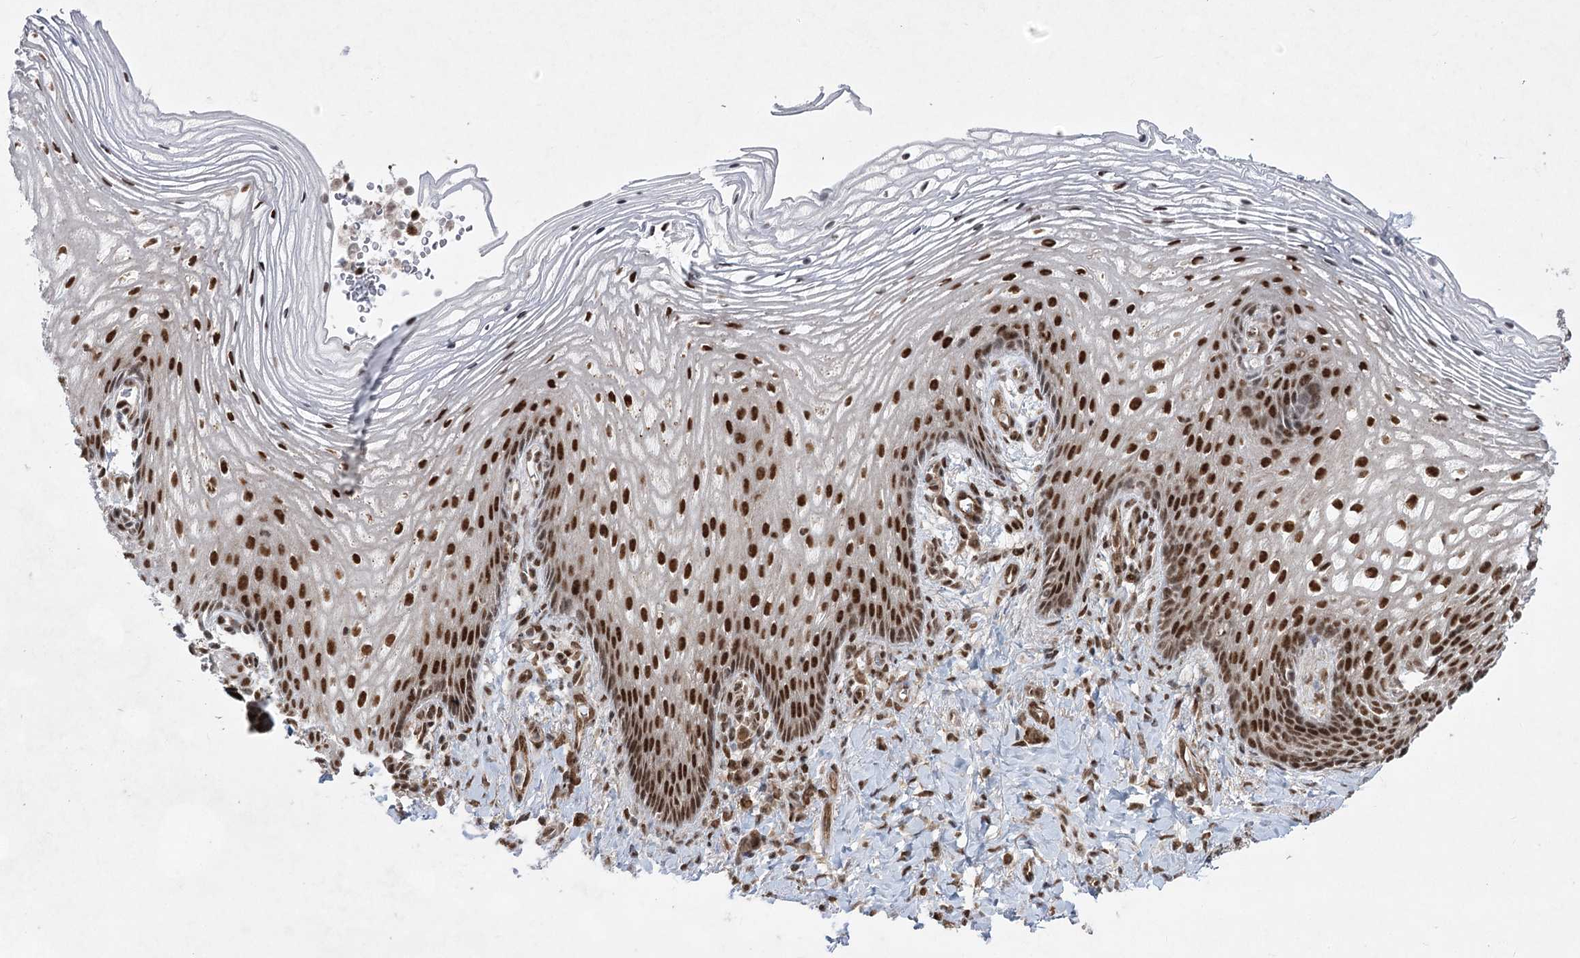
{"staining": {"intensity": "strong", "quantity": ">75%", "location": "nuclear"}, "tissue": "vagina", "cell_type": "Squamous epithelial cells", "image_type": "normal", "snomed": [{"axis": "morphology", "description": "Normal tissue, NOS"}, {"axis": "topography", "description": "Vagina"}], "caption": "Immunohistochemistry (IHC) of unremarkable human vagina demonstrates high levels of strong nuclear expression in about >75% of squamous epithelial cells. (IHC, brightfield microscopy, high magnification).", "gene": "ZCCHC8", "patient": {"sex": "female", "age": 60}}